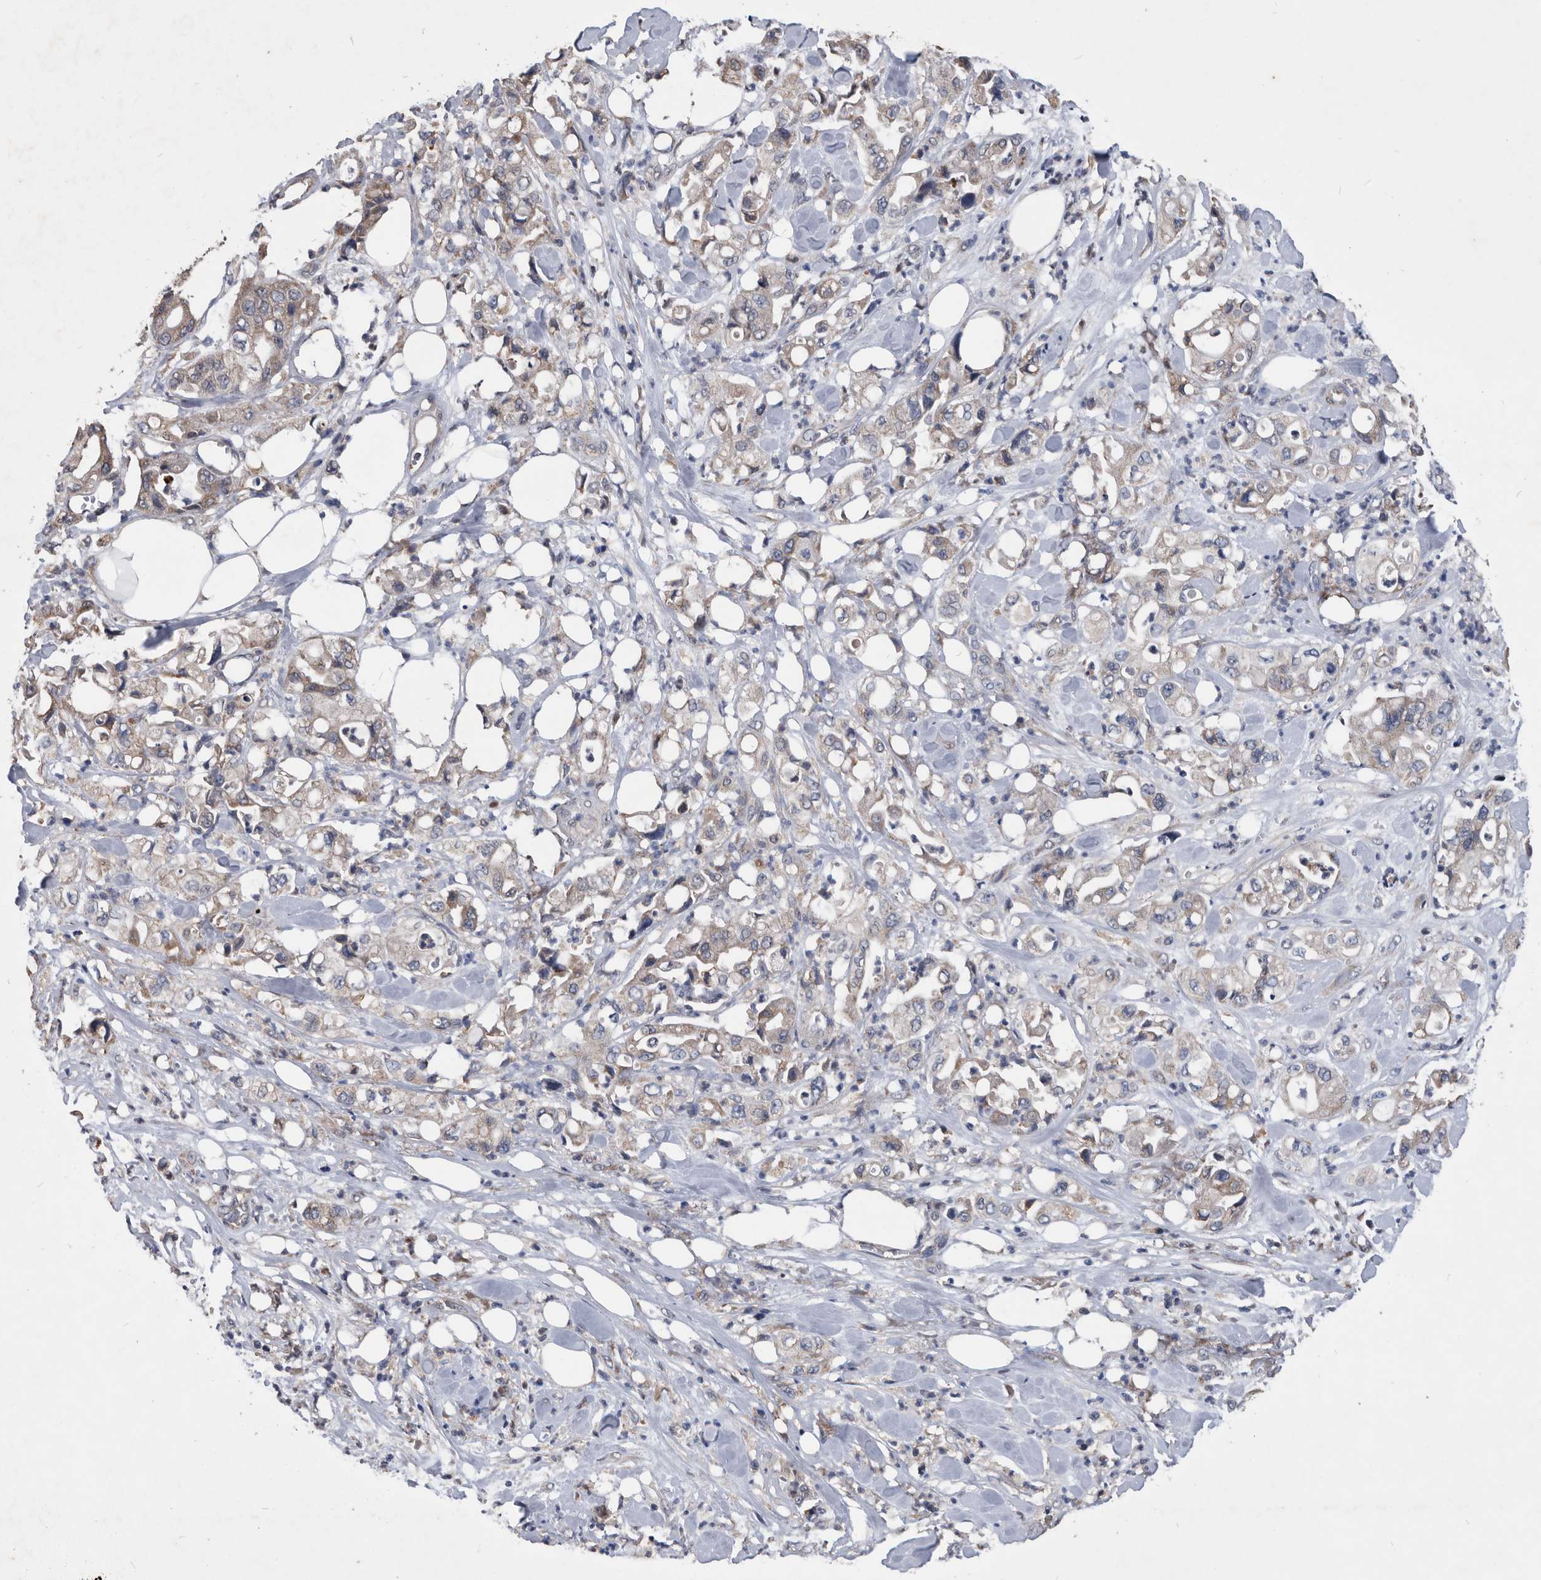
{"staining": {"intensity": "weak", "quantity": "25%-75%", "location": "cytoplasmic/membranous"}, "tissue": "pancreatic cancer", "cell_type": "Tumor cells", "image_type": "cancer", "snomed": [{"axis": "morphology", "description": "Adenocarcinoma, NOS"}, {"axis": "topography", "description": "Pancreas"}], "caption": "Protein expression analysis of pancreatic adenocarcinoma displays weak cytoplasmic/membranous staining in approximately 25%-75% of tumor cells. Ihc stains the protein in brown and the nuclei are stained blue.", "gene": "NRBP1", "patient": {"sex": "male", "age": 70}}